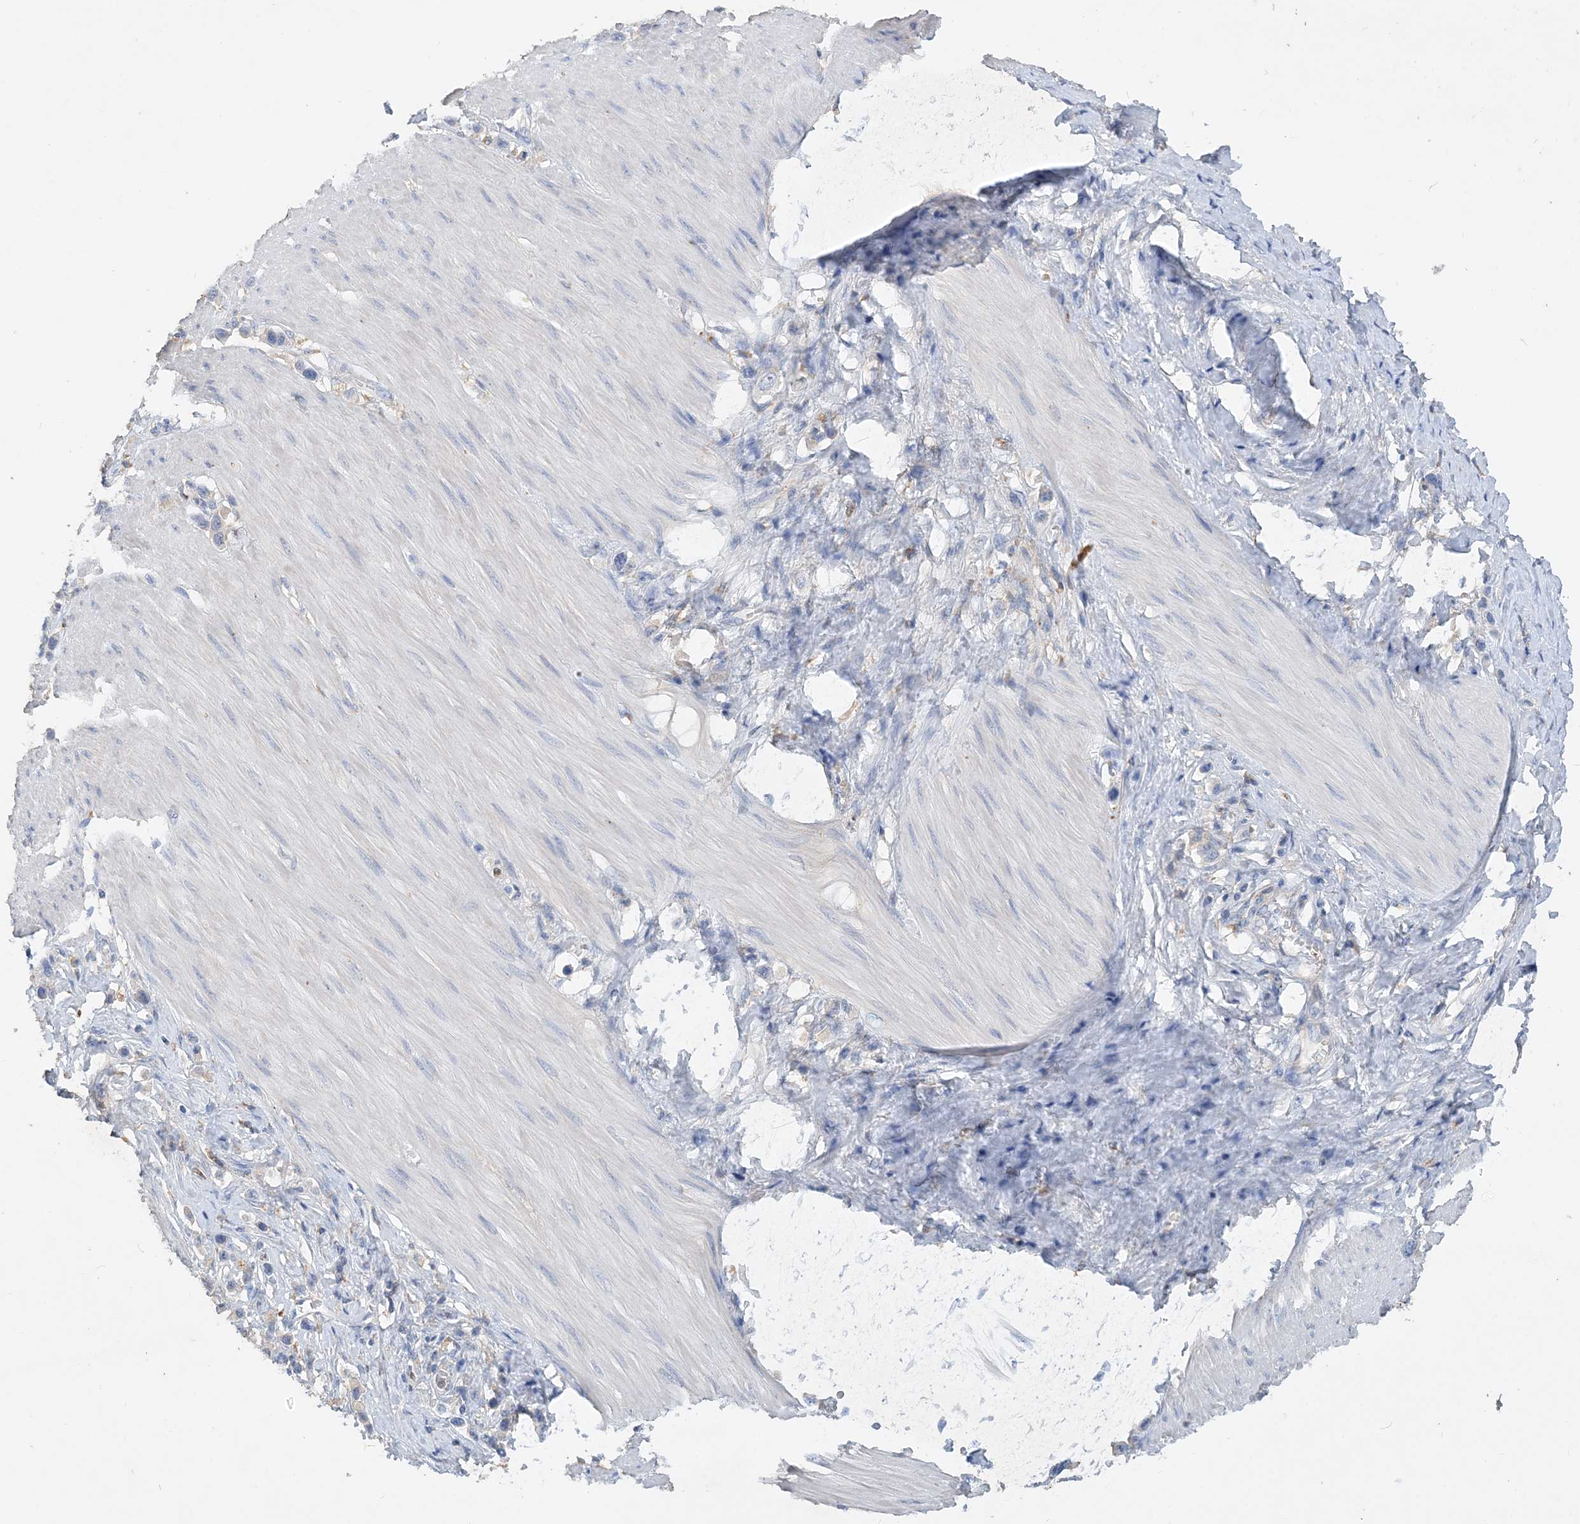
{"staining": {"intensity": "negative", "quantity": "none", "location": "none"}, "tissue": "stomach cancer", "cell_type": "Tumor cells", "image_type": "cancer", "snomed": [{"axis": "morphology", "description": "Adenocarcinoma, NOS"}, {"axis": "topography", "description": "Stomach"}], "caption": "The micrograph exhibits no staining of tumor cells in stomach cancer.", "gene": "GRINA", "patient": {"sex": "female", "age": 65}}